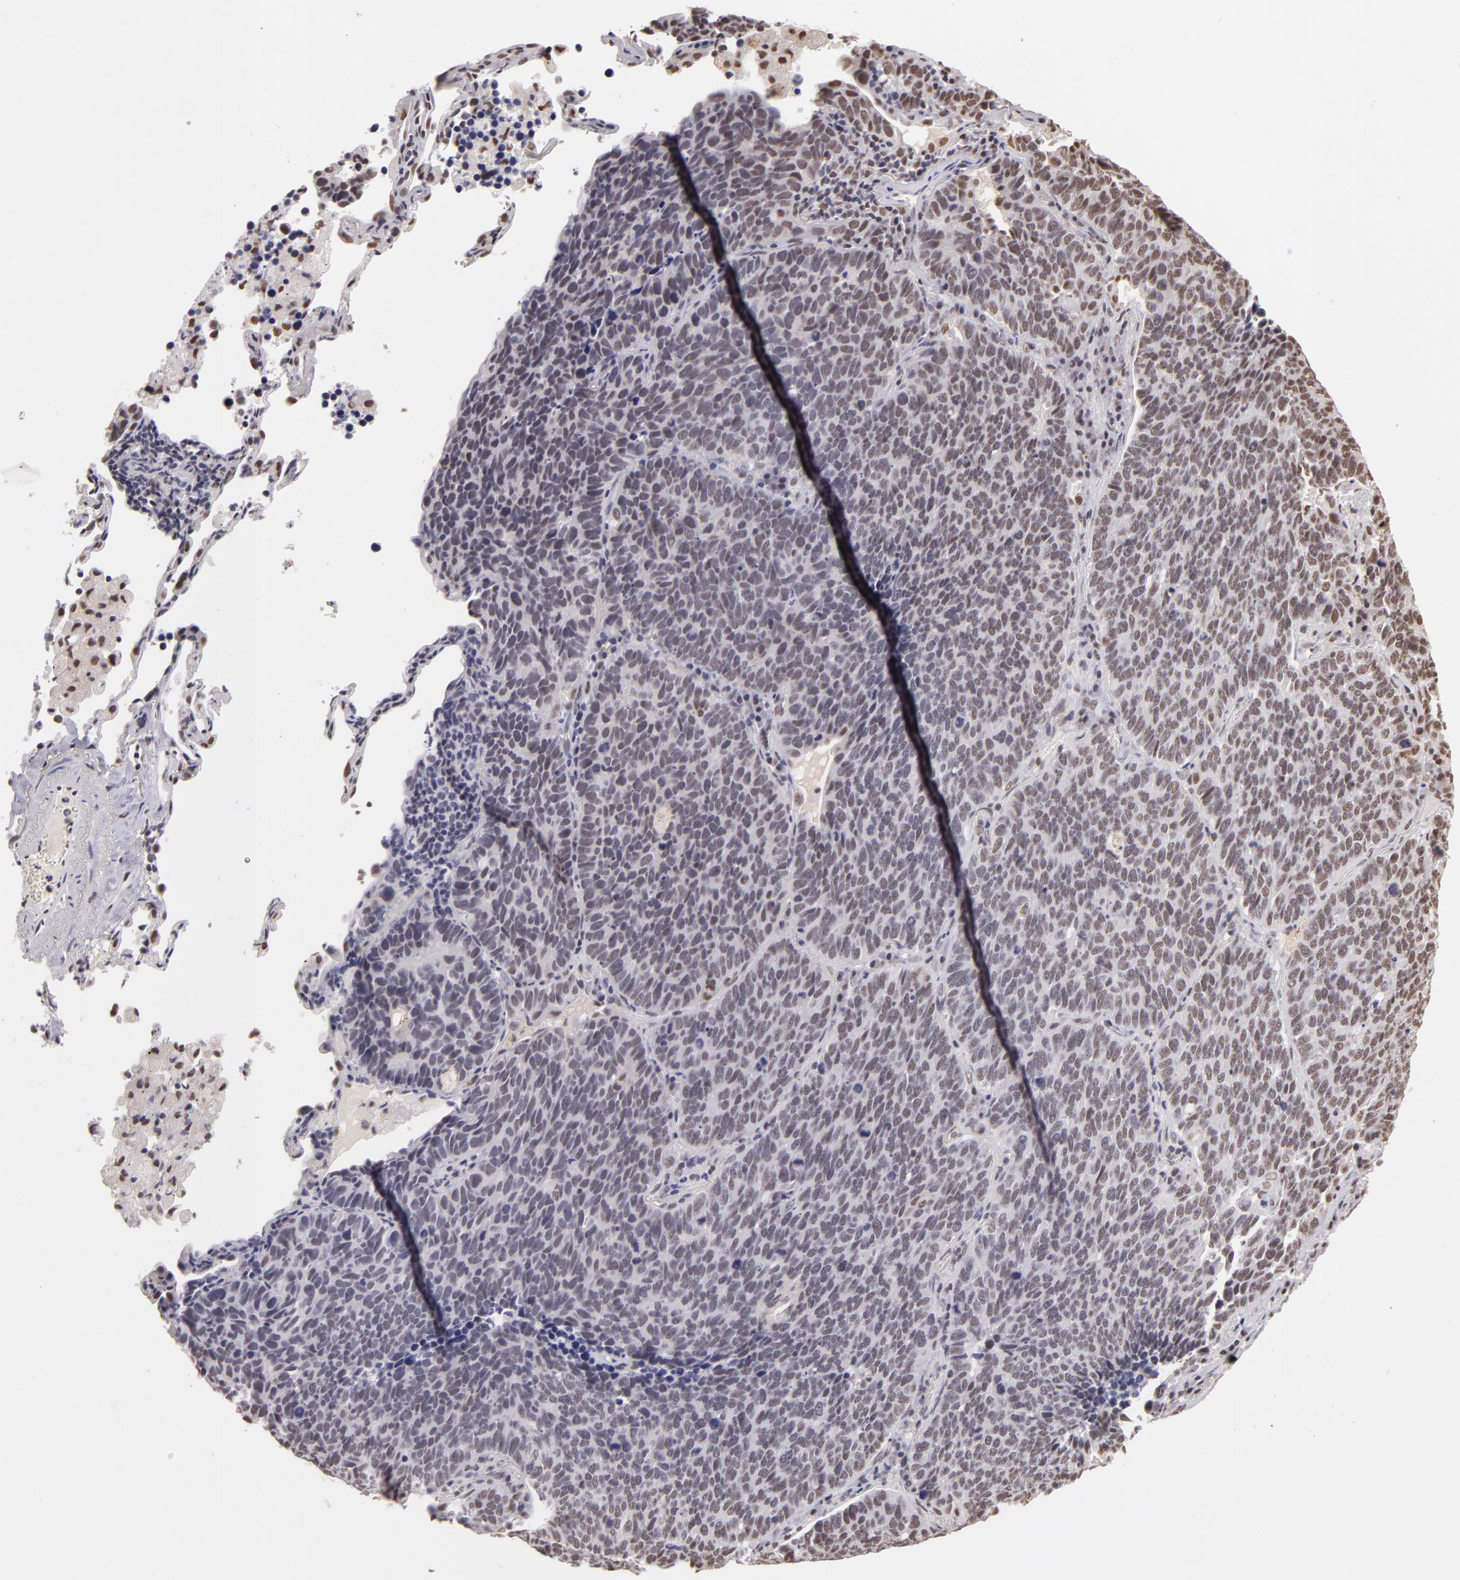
{"staining": {"intensity": "weak", "quantity": "25%-75%", "location": "nuclear"}, "tissue": "lung cancer", "cell_type": "Tumor cells", "image_type": "cancer", "snomed": [{"axis": "morphology", "description": "Neoplasm, malignant, NOS"}, {"axis": "topography", "description": "Lung"}], "caption": "Immunohistochemical staining of human lung neoplasm (malignant) demonstrates low levels of weak nuclear protein staining in about 25%-75% of tumor cells.", "gene": "INTS6", "patient": {"sex": "female", "age": 75}}